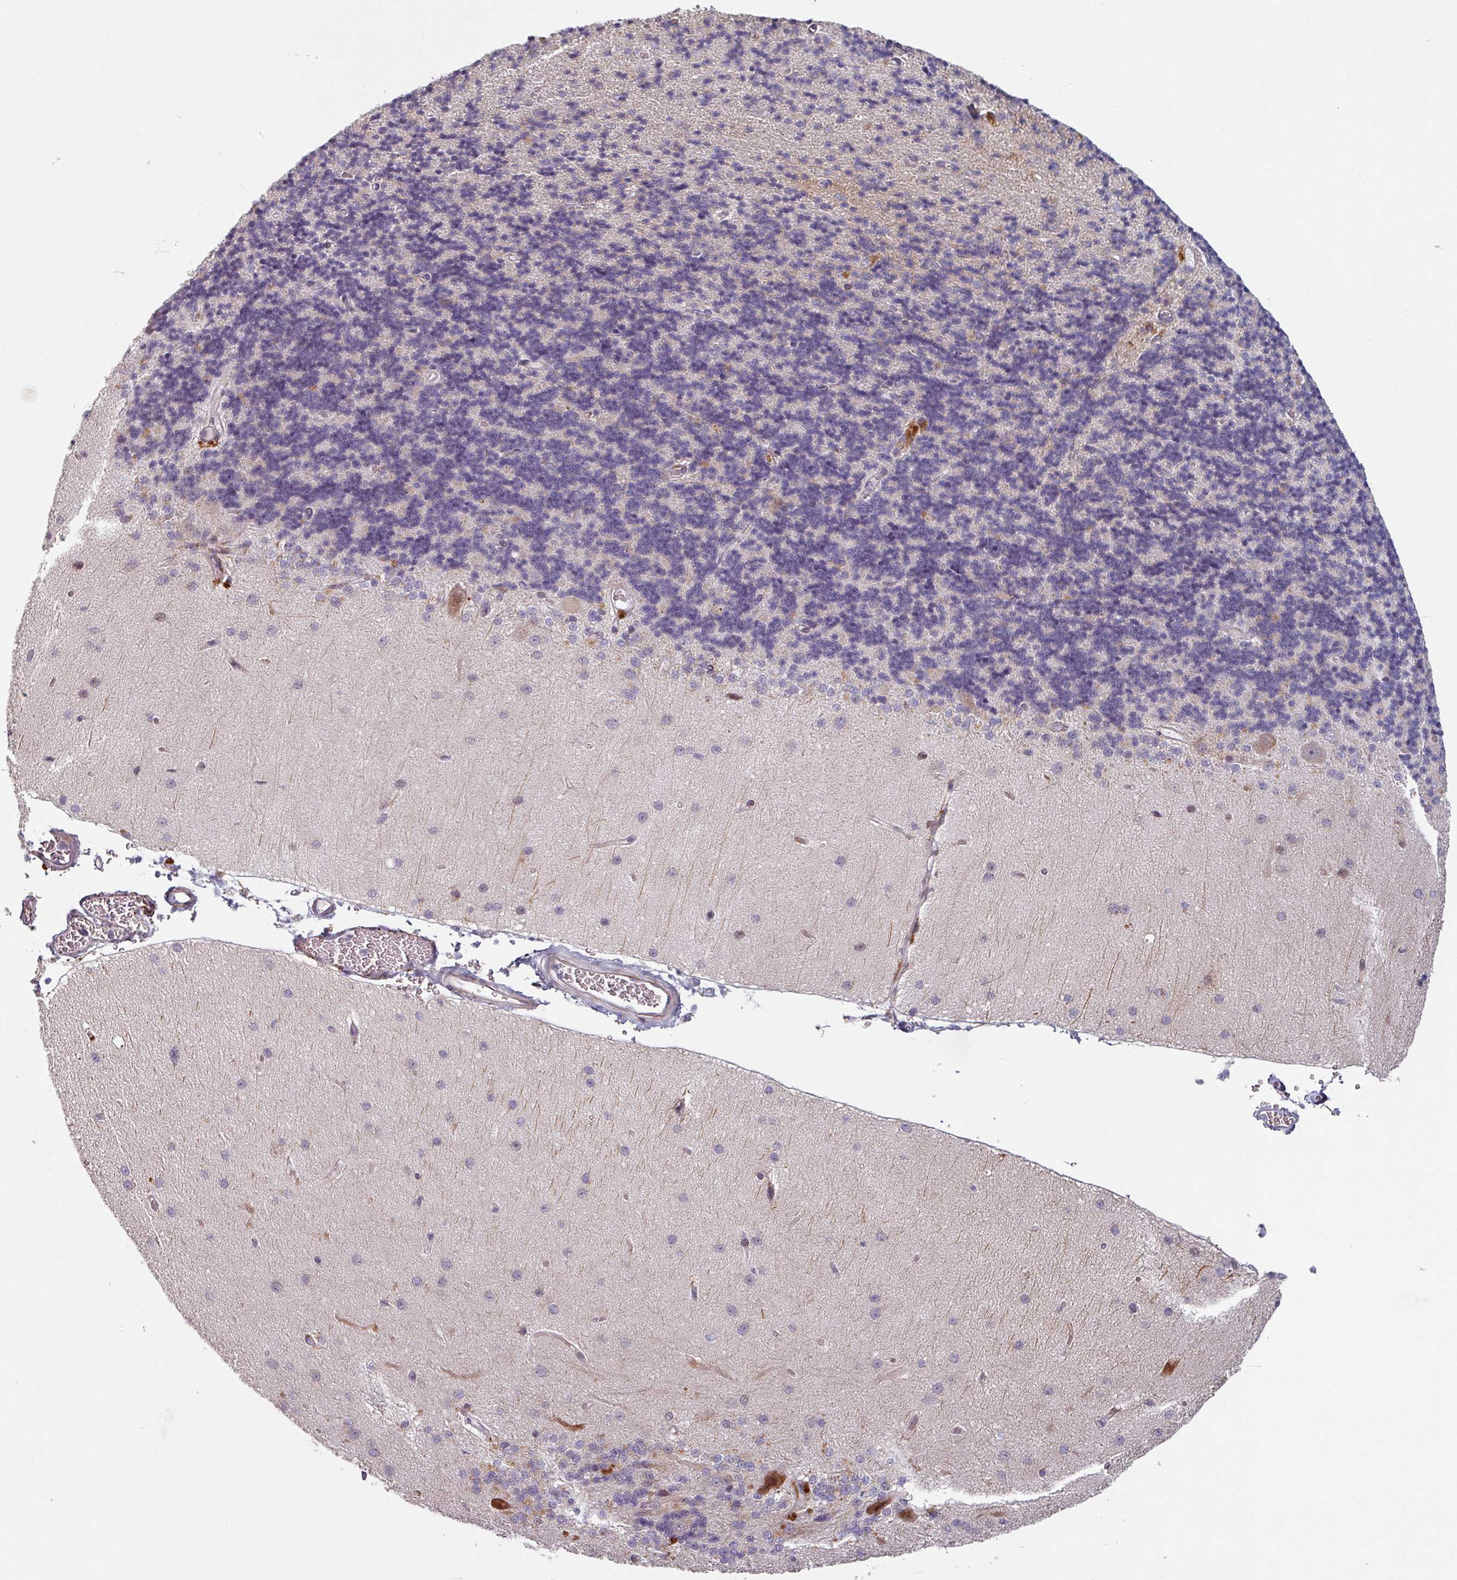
{"staining": {"intensity": "negative", "quantity": "none", "location": "none"}, "tissue": "cerebellum", "cell_type": "Cells in granular layer", "image_type": "normal", "snomed": [{"axis": "morphology", "description": "Normal tissue, NOS"}, {"axis": "topography", "description": "Cerebellum"}], "caption": "Cells in granular layer show no significant protein expression in benign cerebellum. (Immunohistochemistry (ihc), brightfield microscopy, high magnification).", "gene": "CYB5RL", "patient": {"sex": "female", "age": 29}}